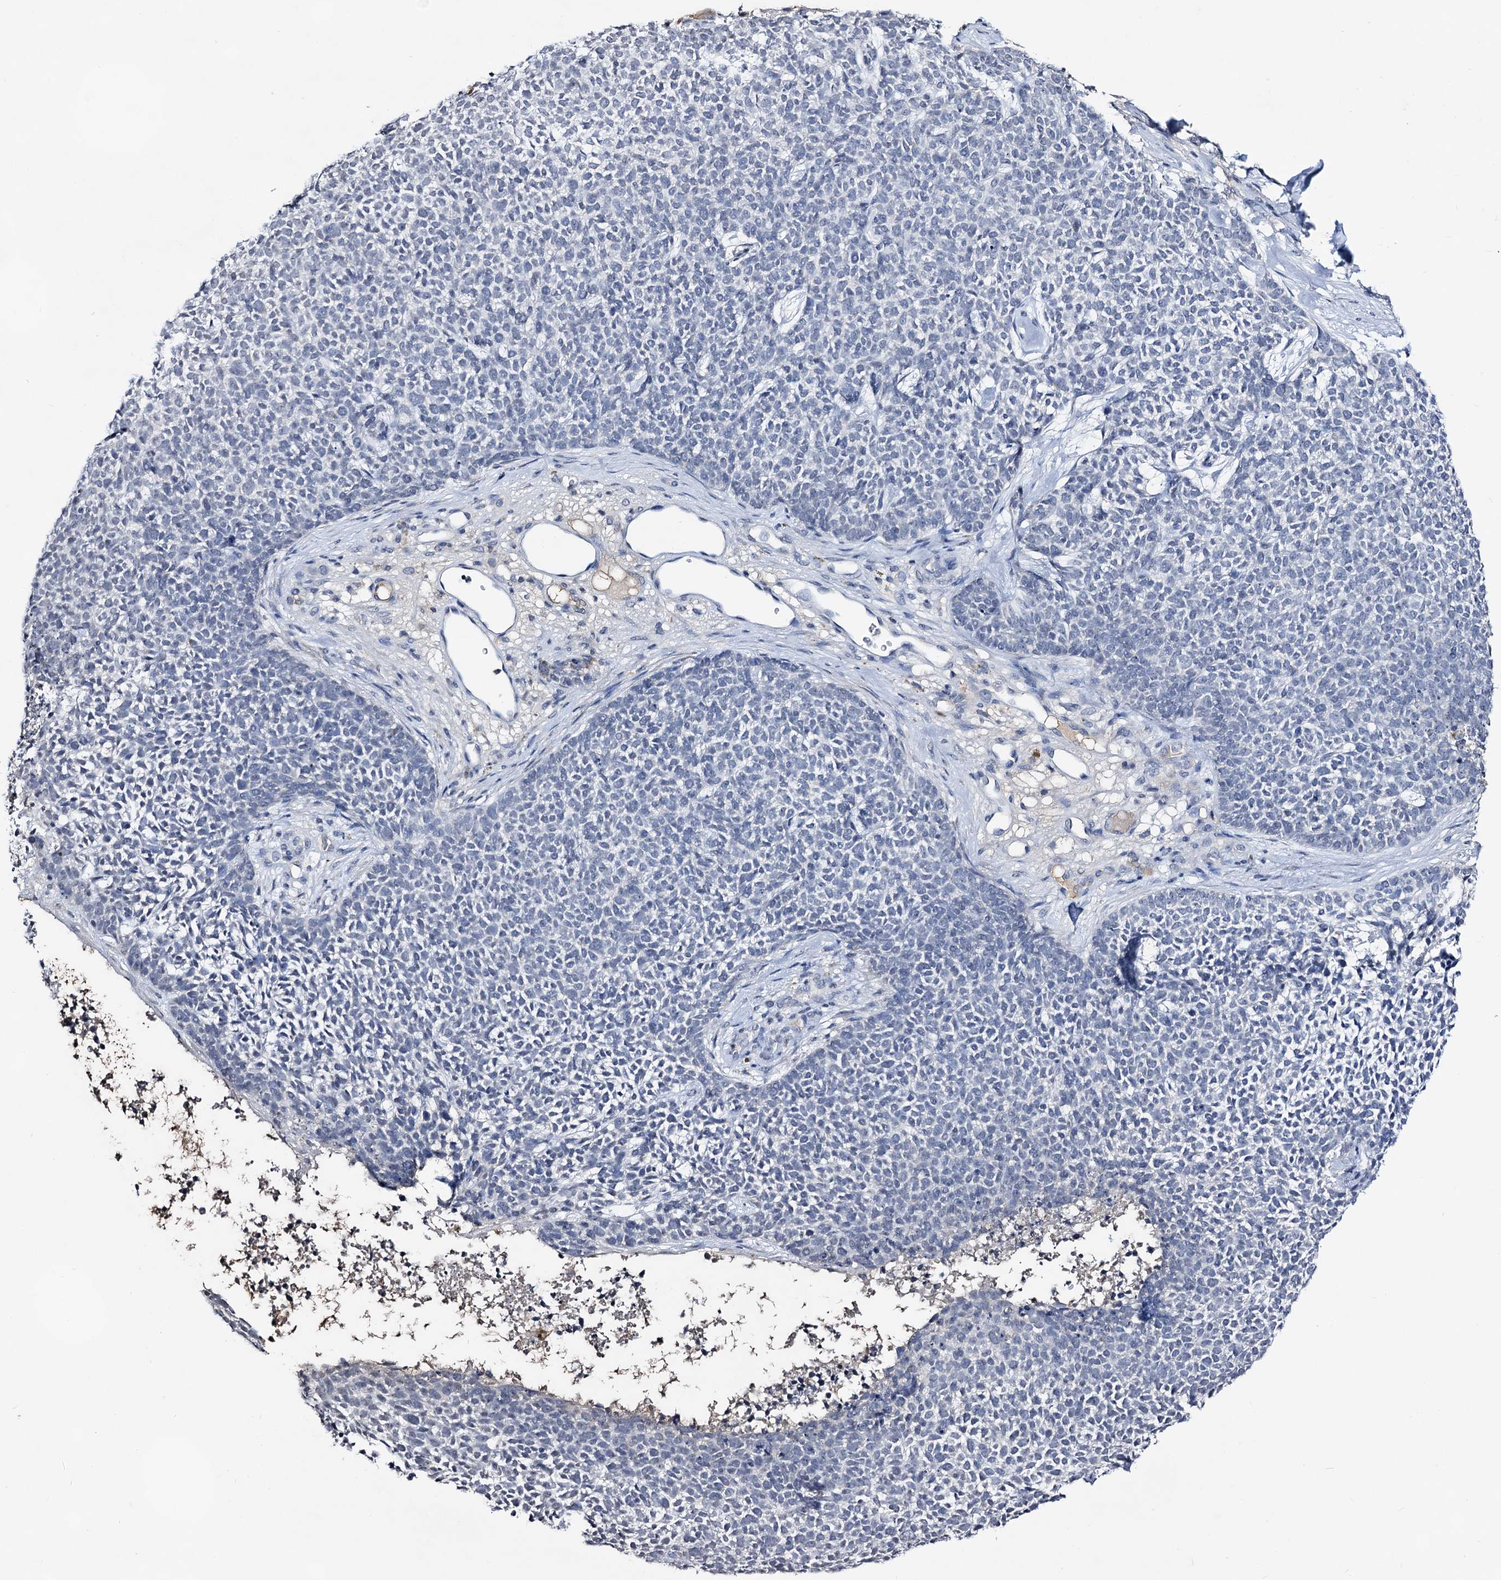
{"staining": {"intensity": "negative", "quantity": "none", "location": "none"}, "tissue": "skin cancer", "cell_type": "Tumor cells", "image_type": "cancer", "snomed": [{"axis": "morphology", "description": "Basal cell carcinoma"}, {"axis": "topography", "description": "Skin"}], "caption": "Skin basal cell carcinoma stained for a protein using immunohistochemistry (IHC) displays no positivity tumor cells.", "gene": "PLIN1", "patient": {"sex": "female", "age": 84}}